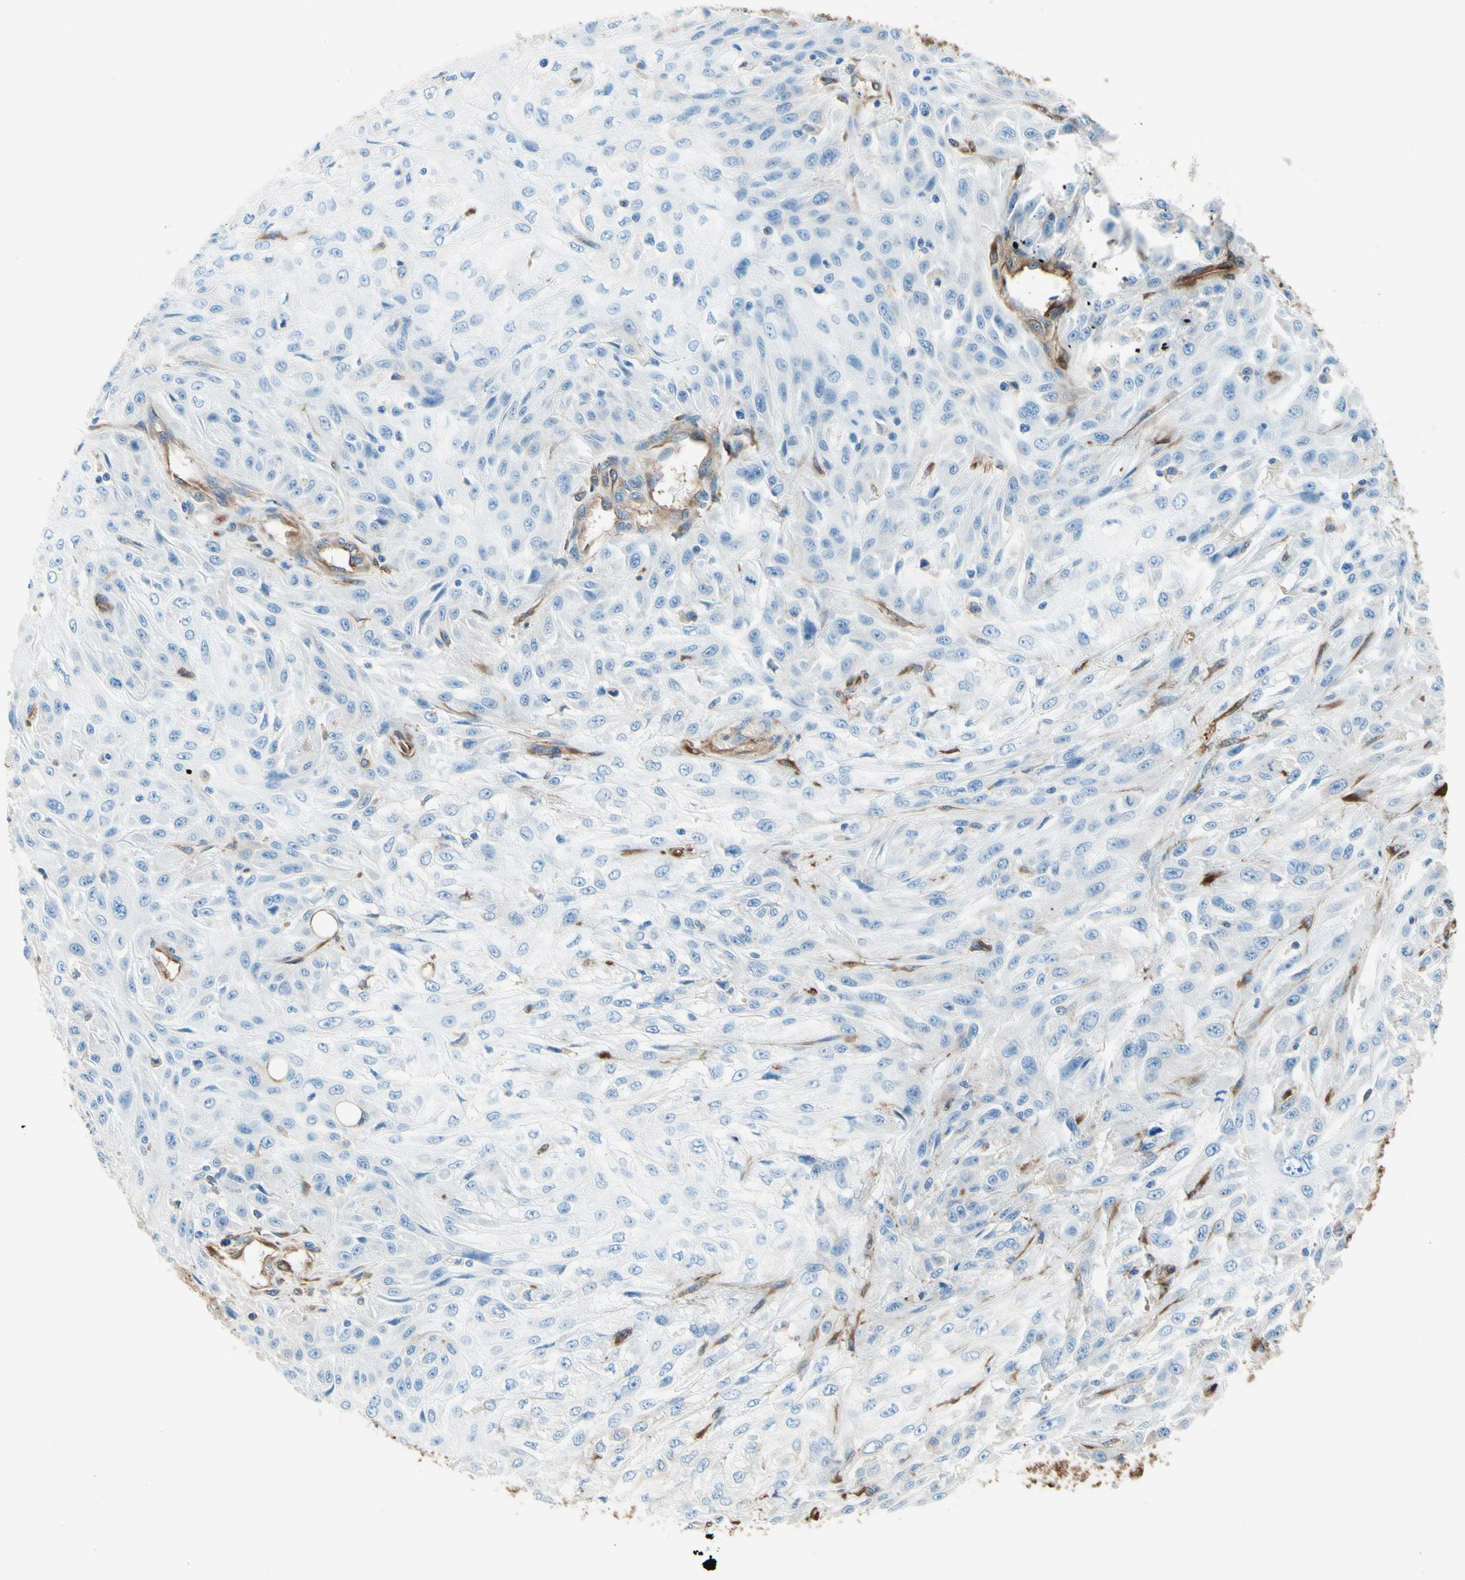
{"staining": {"intensity": "negative", "quantity": "none", "location": "none"}, "tissue": "skin cancer", "cell_type": "Tumor cells", "image_type": "cancer", "snomed": [{"axis": "morphology", "description": "Squamous cell carcinoma, NOS"}, {"axis": "topography", "description": "Skin"}], "caption": "This is an immunohistochemistry photomicrograph of skin cancer. There is no expression in tumor cells.", "gene": "DPYSL3", "patient": {"sex": "male", "age": 75}}